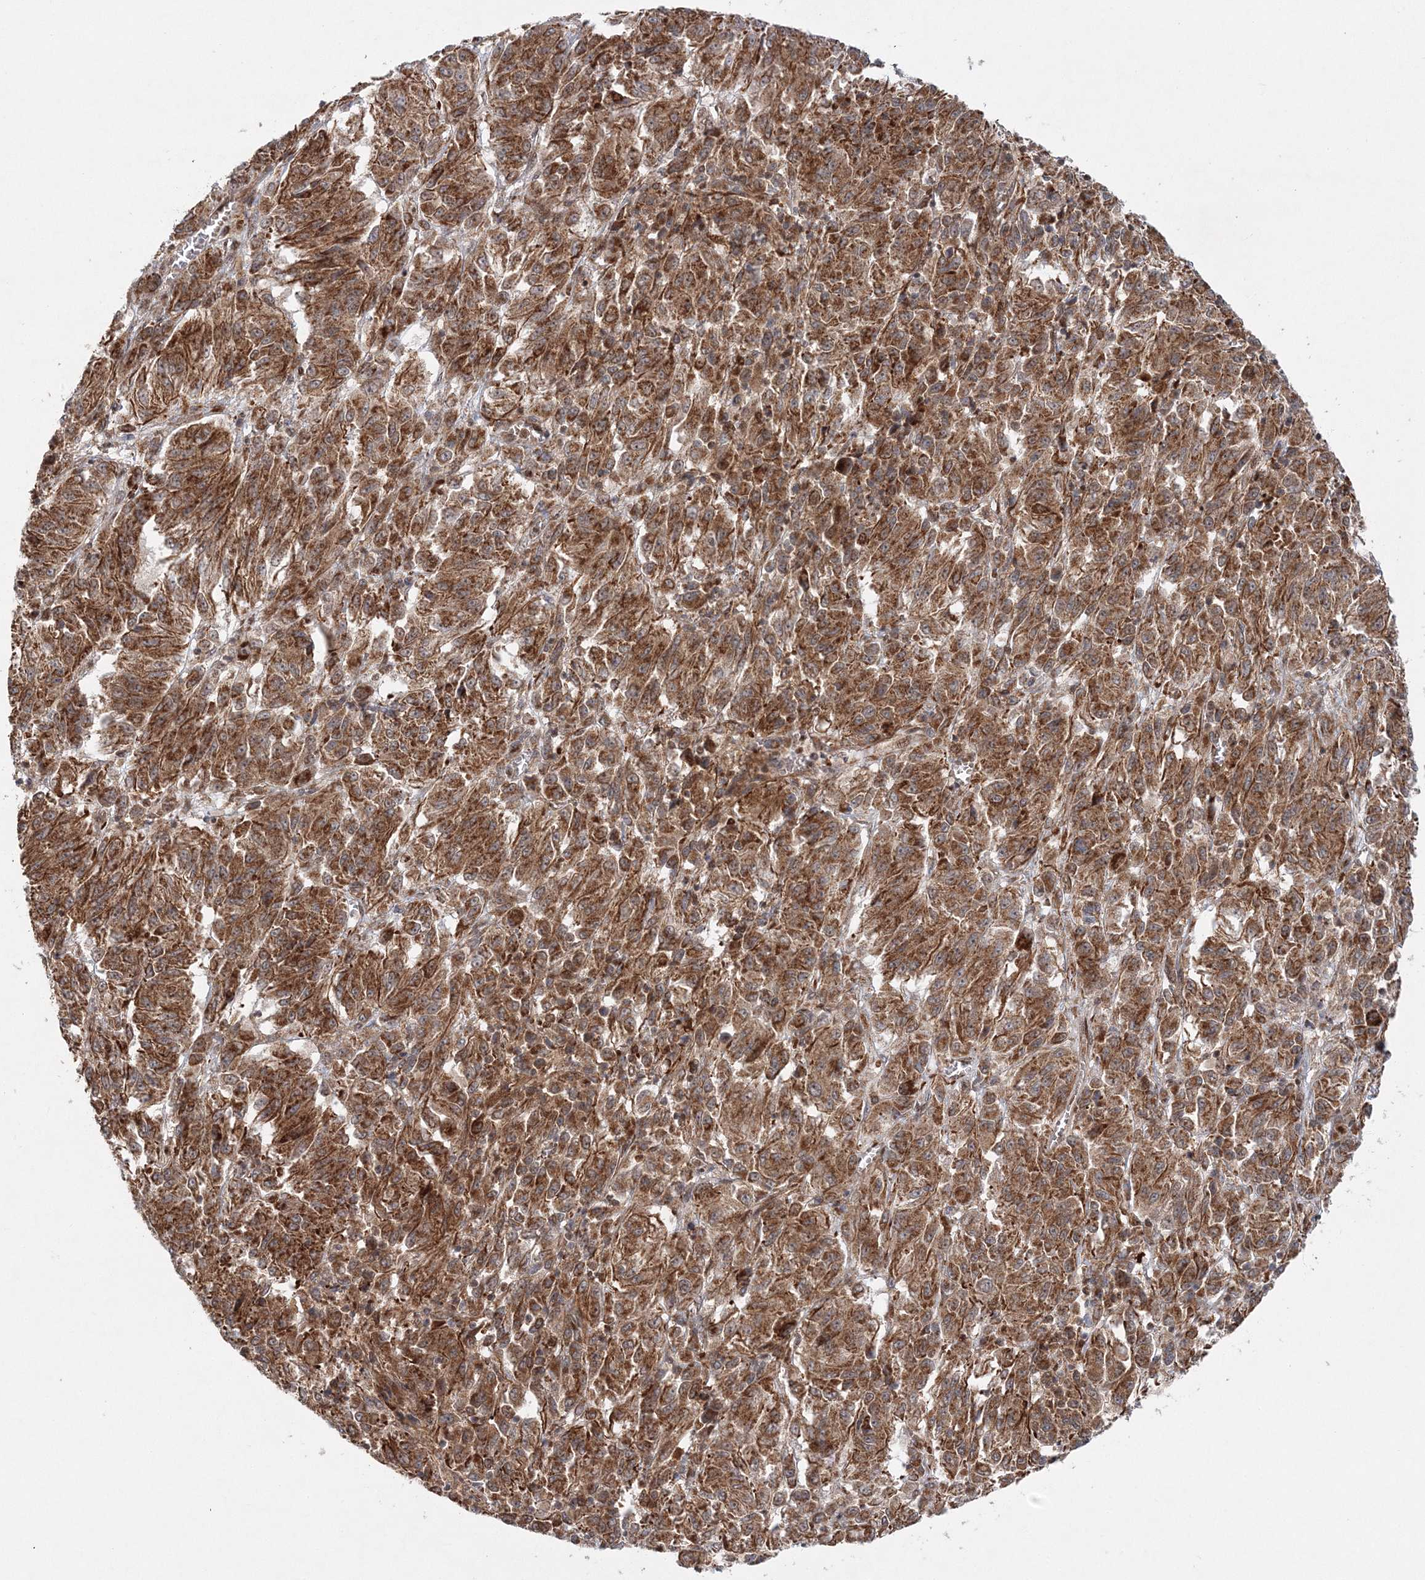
{"staining": {"intensity": "moderate", "quantity": ">75%", "location": "cytoplasmic/membranous"}, "tissue": "melanoma", "cell_type": "Tumor cells", "image_type": "cancer", "snomed": [{"axis": "morphology", "description": "Malignant melanoma, Metastatic site"}, {"axis": "topography", "description": "Lung"}], "caption": "This micrograph reveals melanoma stained with immunohistochemistry to label a protein in brown. The cytoplasmic/membranous of tumor cells show moderate positivity for the protein. Nuclei are counter-stained blue.", "gene": "RAB11FIP2", "patient": {"sex": "male", "age": 64}}